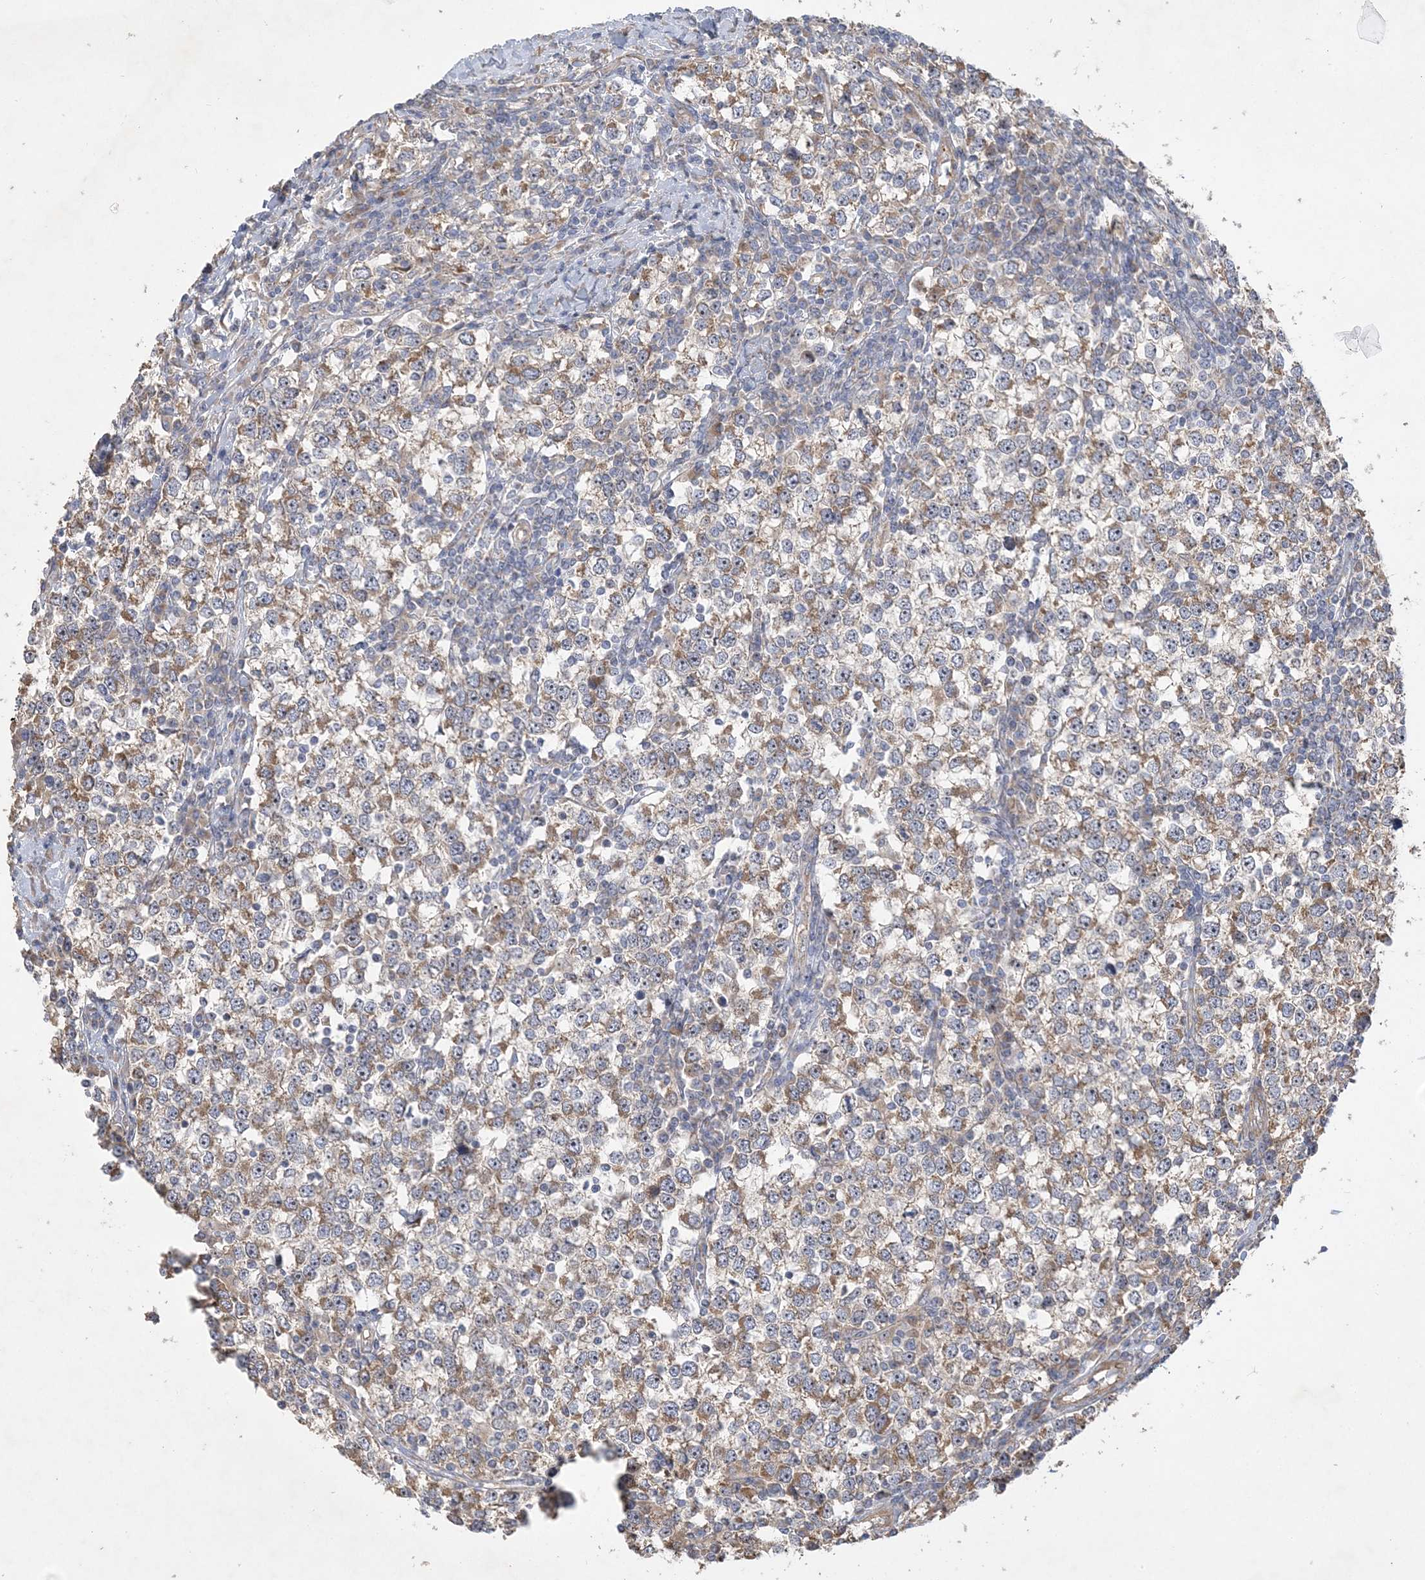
{"staining": {"intensity": "weak", "quantity": ">75%", "location": "cytoplasmic/membranous"}, "tissue": "testis cancer", "cell_type": "Tumor cells", "image_type": "cancer", "snomed": [{"axis": "morphology", "description": "Seminoma, NOS"}, {"axis": "topography", "description": "Testis"}], "caption": "Protein staining of seminoma (testis) tissue reveals weak cytoplasmic/membranous positivity in about >75% of tumor cells. Immunohistochemistry (ihc) stains the protein of interest in brown and the nuclei are stained blue.", "gene": "FEZ2", "patient": {"sex": "male", "age": 65}}